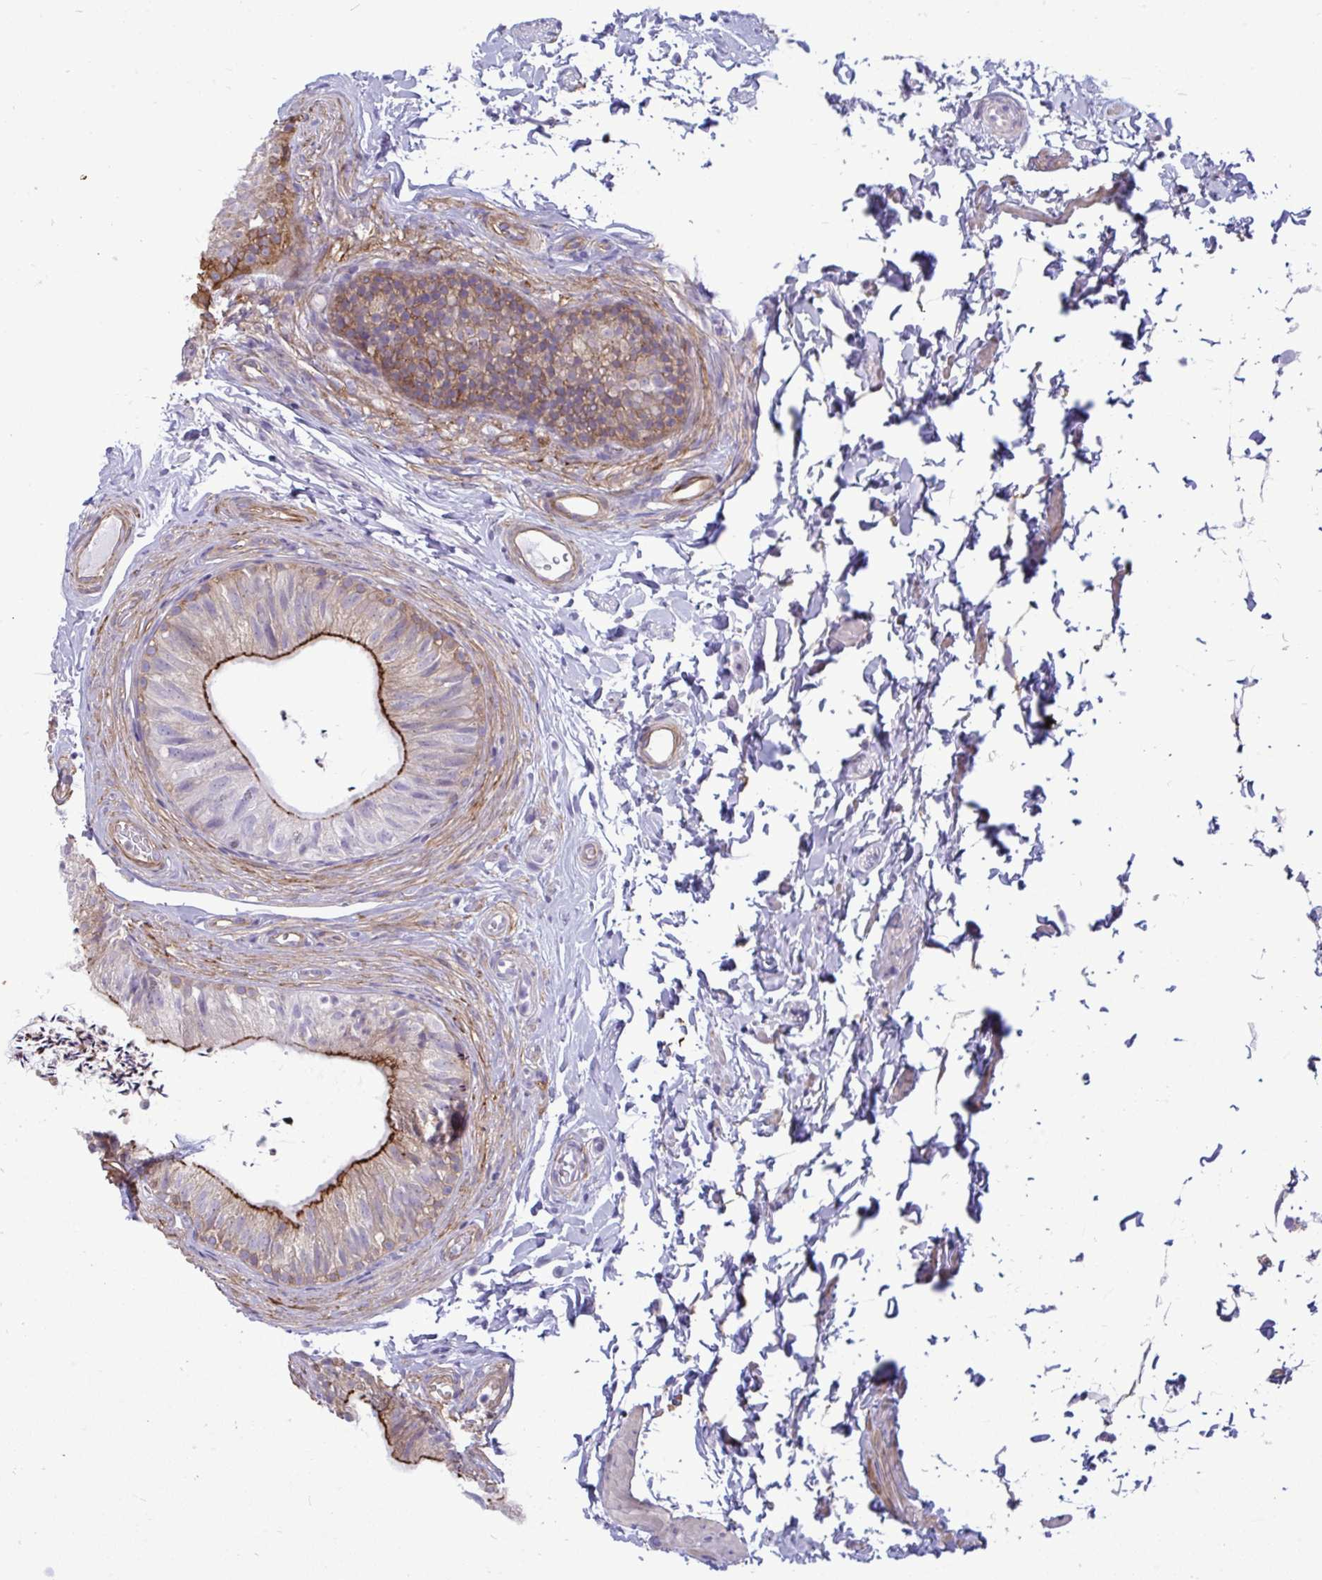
{"staining": {"intensity": "moderate", "quantity": "<25%", "location": "cytoplasmic/membranous"}, "tissue": "epididymis", "cell_type": "Glandular cells", "image_type": "normal", "snomed": [{"axis": "morphology", "description": "Normal tissue, NOS"}, {"axis": "topography", "description": "Epididymis, spermatic cord, NOS"}, {"axis": "topography", "description": "Epididymis"}, {"axis": "topography", "description": "Peripheral nerve tissue"}], "caption": "About <25% of glandular cells in unremarkable human epididymis reveal moderate cytoplasmic/membranous protein expression as visualized by brown immunohistochemical staining.", "gene": "MYH10", "patient": {"sex": "male", "age": 29}}